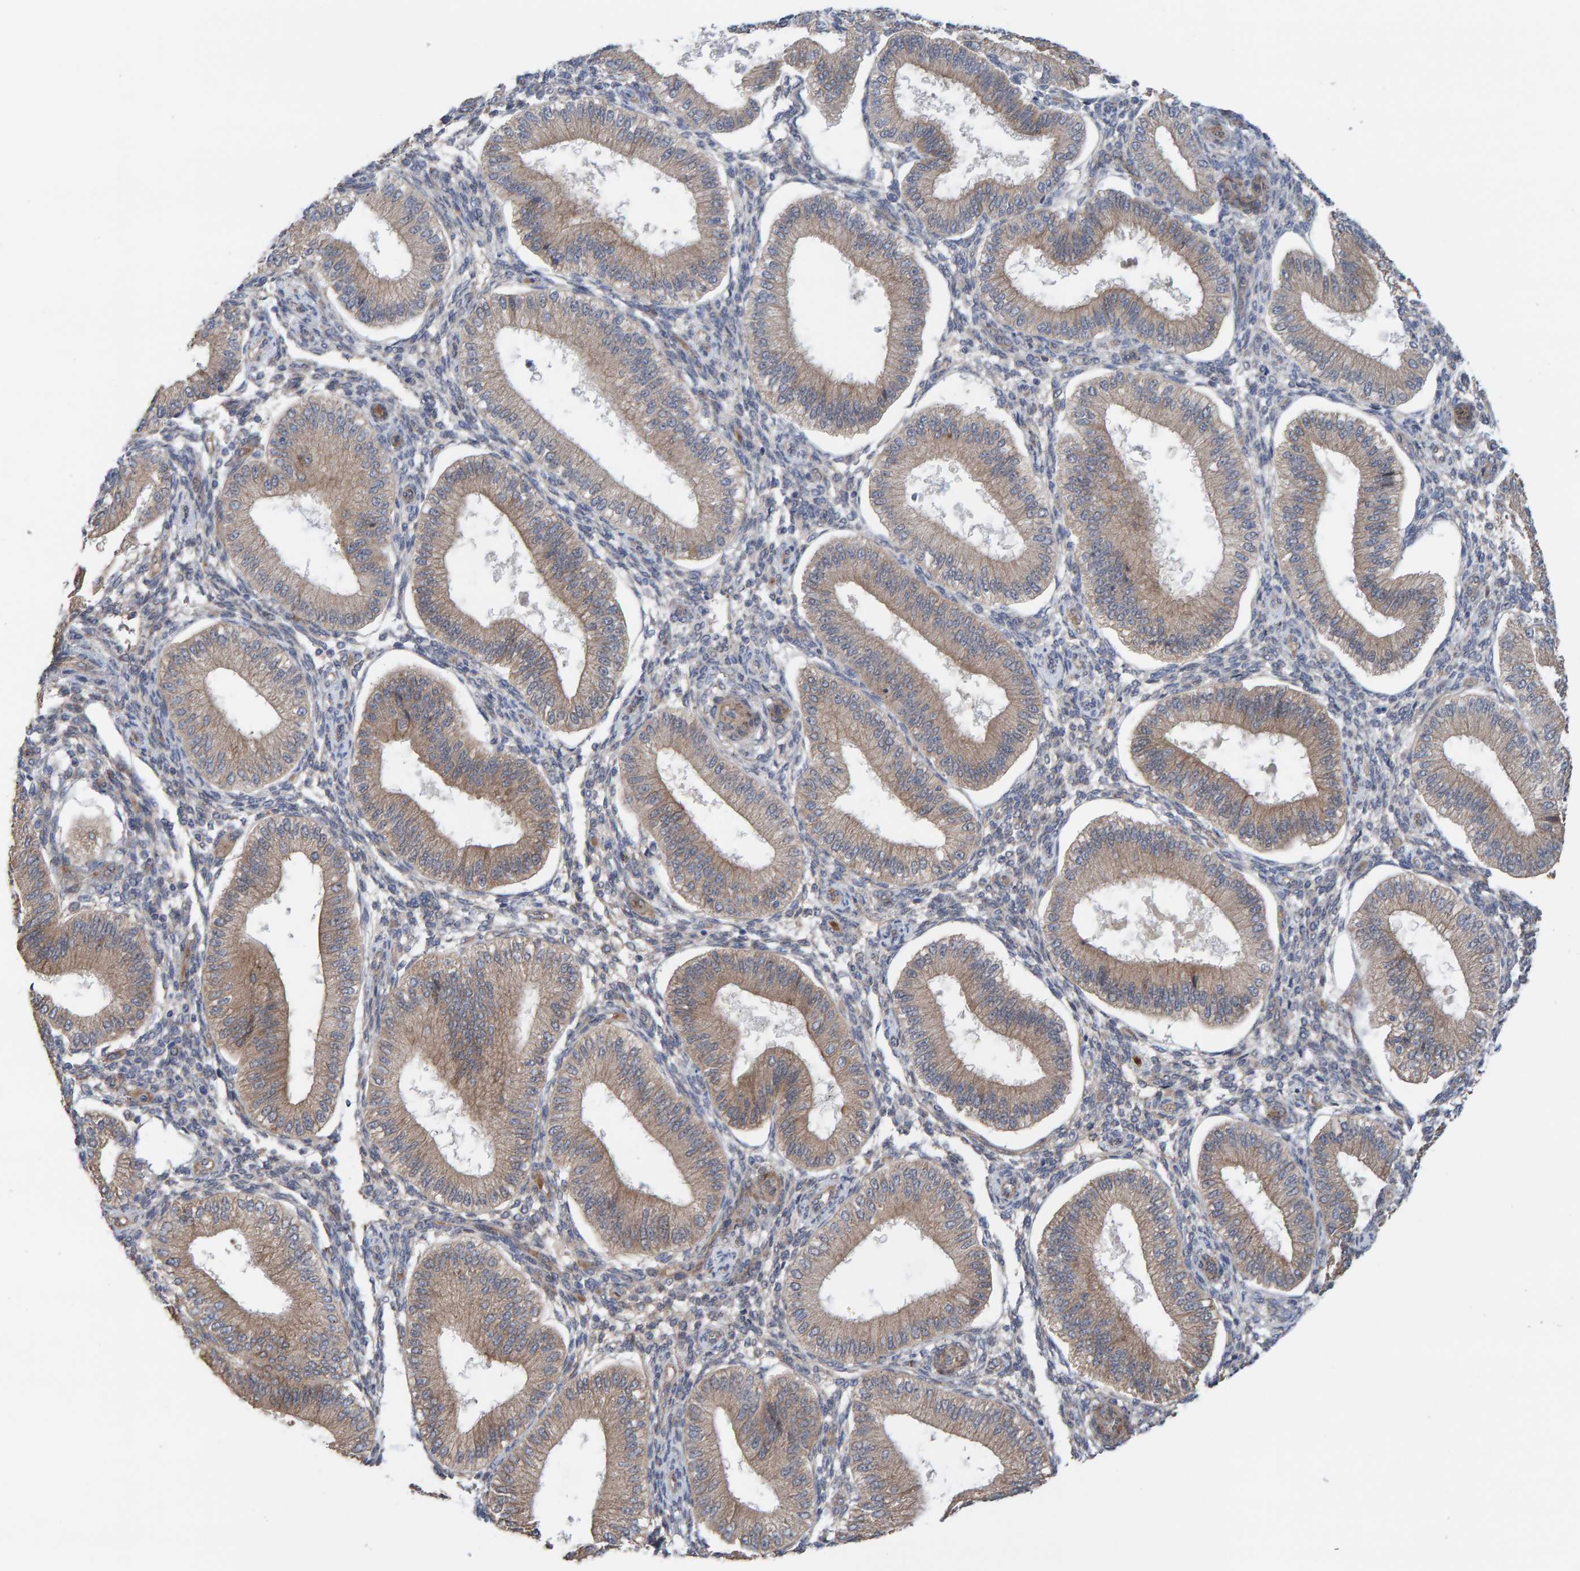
{"staining": {"intensity": "weak", "quantity": "<25%", "location": "cytoplasmic/membranous"}, "tissue": "endometrium", "cell_type": "Cells in endometrial stroma", "image_type": "normal", "snomed": [{"axis": "morphology", "description": "Normal tissue, NOS"}, {"axis": "topography", "description": "Endometrium"}], "caption": "High magnification brightfield microscopy of unremarkable endometrium stained with DAB (3,3'-diaminobenzidine) (brown) and counterstained with hematoxylin (blue): cells in endometrial stroma show no significant expression.", "gene": "LRSAM1", "patient": {"sex": "female", "age": 39}}